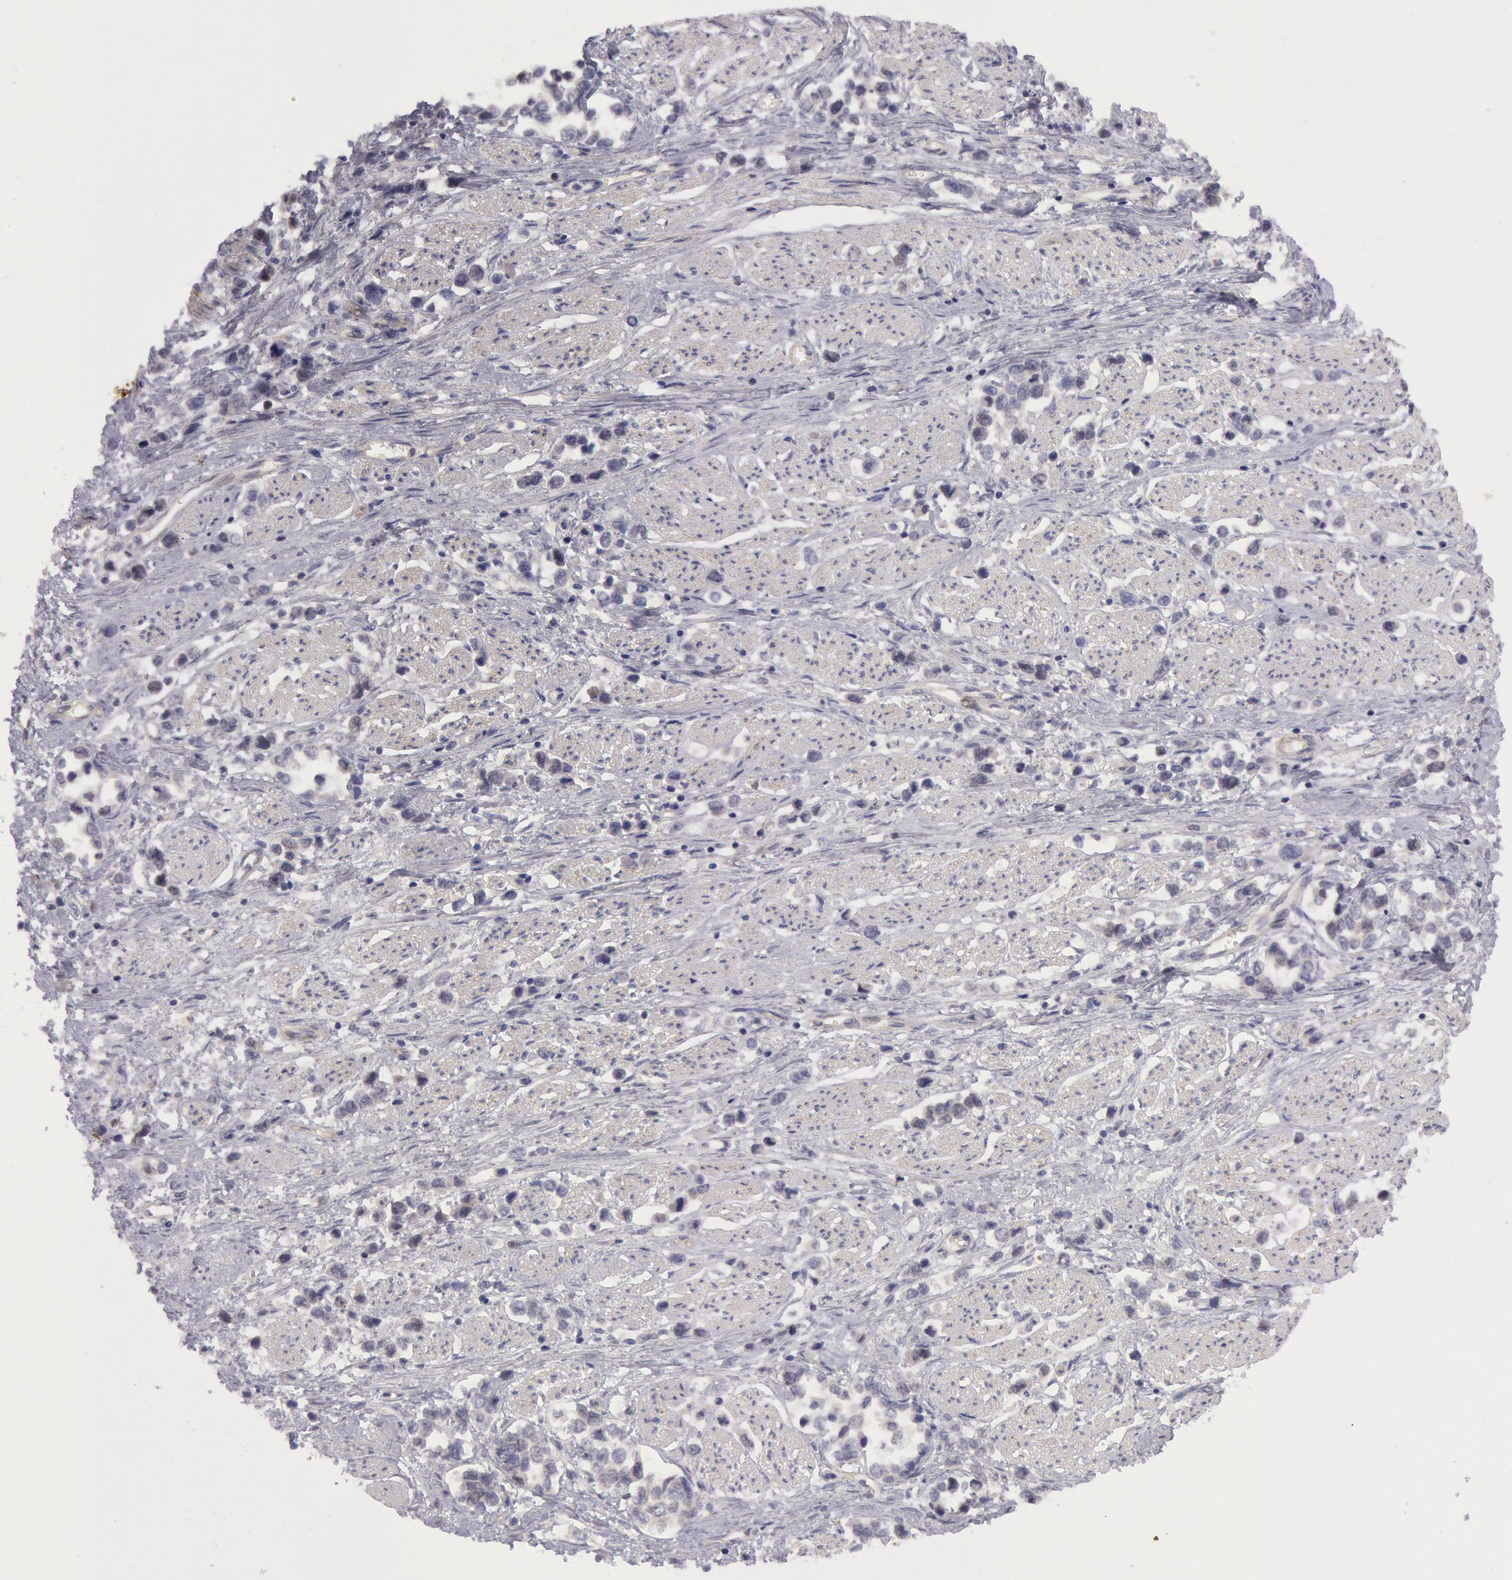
{"staining": {"intensity": "negative", "quantity": "none", "location": "none"}, "tissue": "stomach cancer", "cell_type": "Tumor cells", "image_type": "cancer", "snomed": [{"axis": "morphology", "description": "Adenocarcinoma, NOS"}, {"axis": "topography", "description": "Stomach, upper"}], "caption": "This image is of stomach cancer (adenocarcinoma) stained with IHC to label a protein in brown with the nuclei are counter-stained blue. There is no positivity in tumor cells.", "gene": "AMOTL1", "patient": {"sex": "male", "age": 76}}